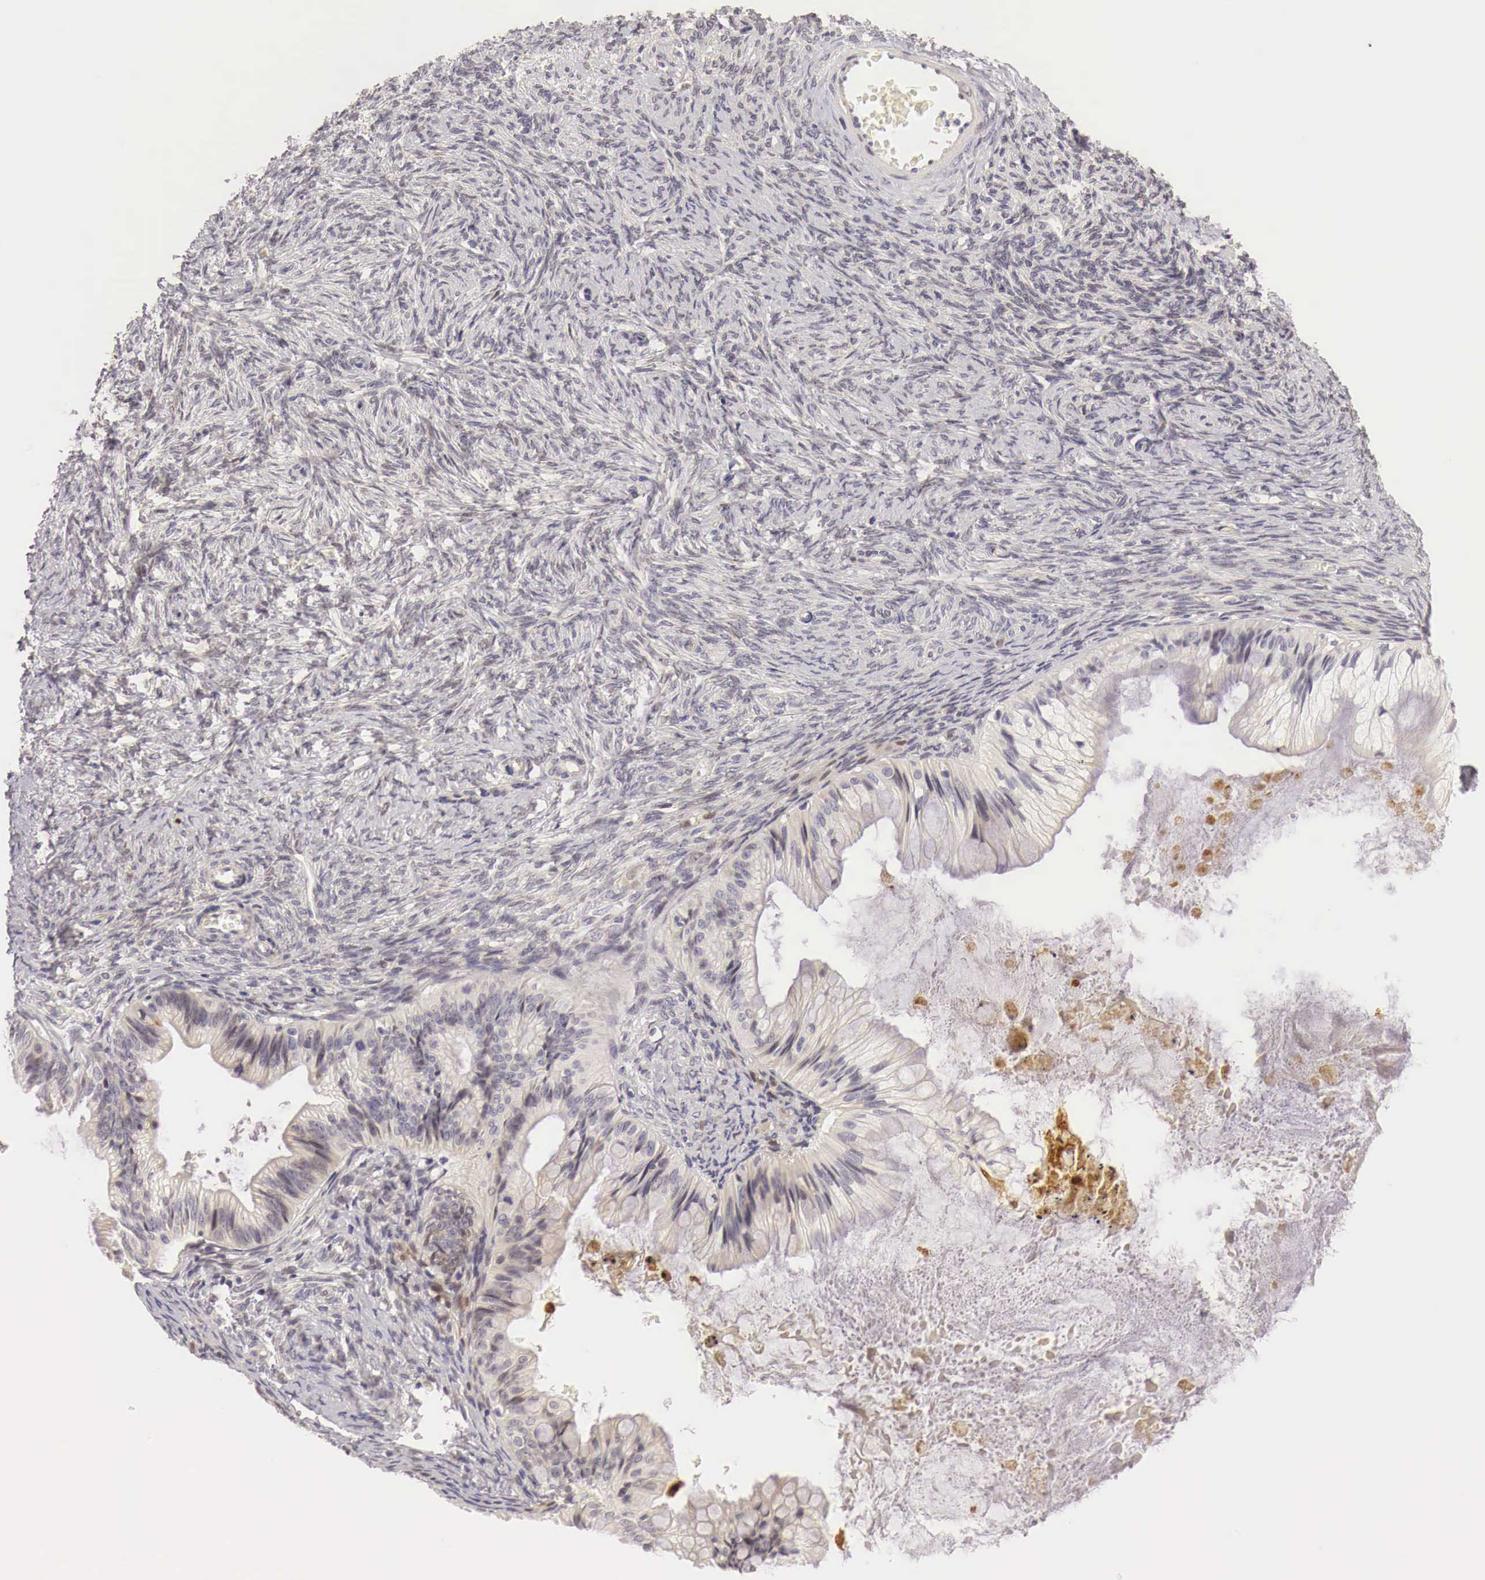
{"staining": {"intensity": "negative", "quantity": "none", "location": "none"}, "tissue": "ovarian cancer", "cell_type": "Tumor cells", "image_type": "cancer", "snomed": [{"axis": "morphology", "description": "Cystadenocarcinoma, mucinous, NOS"}, {"axis": "topography", "description": "Ovary"}], "caption": "High power microscopy micrograph of an immunohistochemistry photomicrograph of ovarian cancer, revealing no significant positivity in tumor cells.", "gene": "CASP3", "patient": {"sex": "female", "age": 57}}